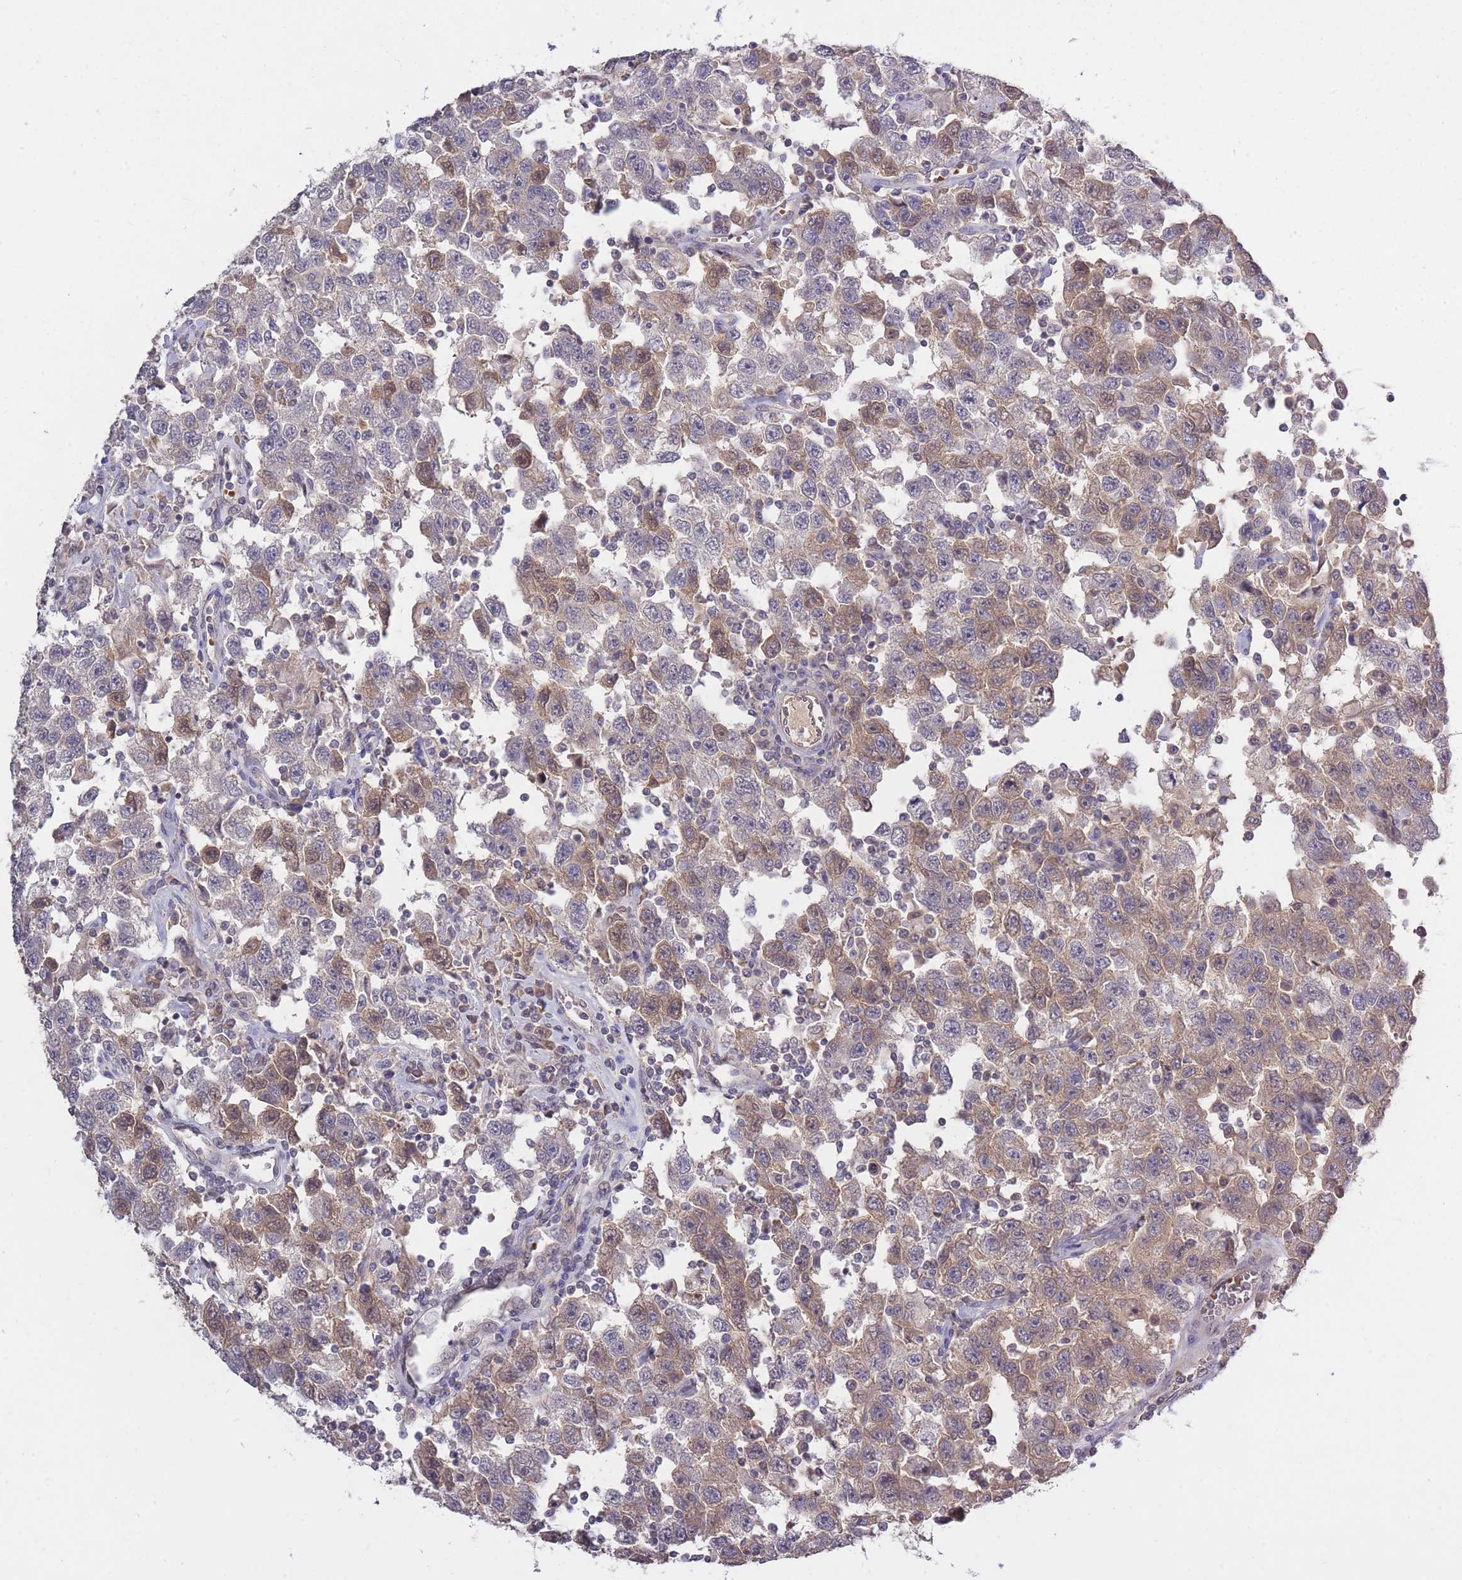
{"staining": {"intensity": "weak", "quantity": "25%-75%", "location": "cytoplasmic/membranous,nuclear"}, "tissue": "testis cancer", "cell_type": "Tumor cells", "image_type": "cancer", "snomed": [{"axis": "morphology", "description": "Seminoma, NOS"}, {"axis": "topography", "description": "Testis"}], "caption": "Immunohistochemistry (IHC) photomicrograph of seminoma (testis) stained for a protein (brown), which reveals low levels of weak cytoplasmic/membranous and nuclear staining in approximately 25%-75% of tumor cells.", "gene": "ADCYAP1R1", "patient": {"sex": "male", "age": 41}}